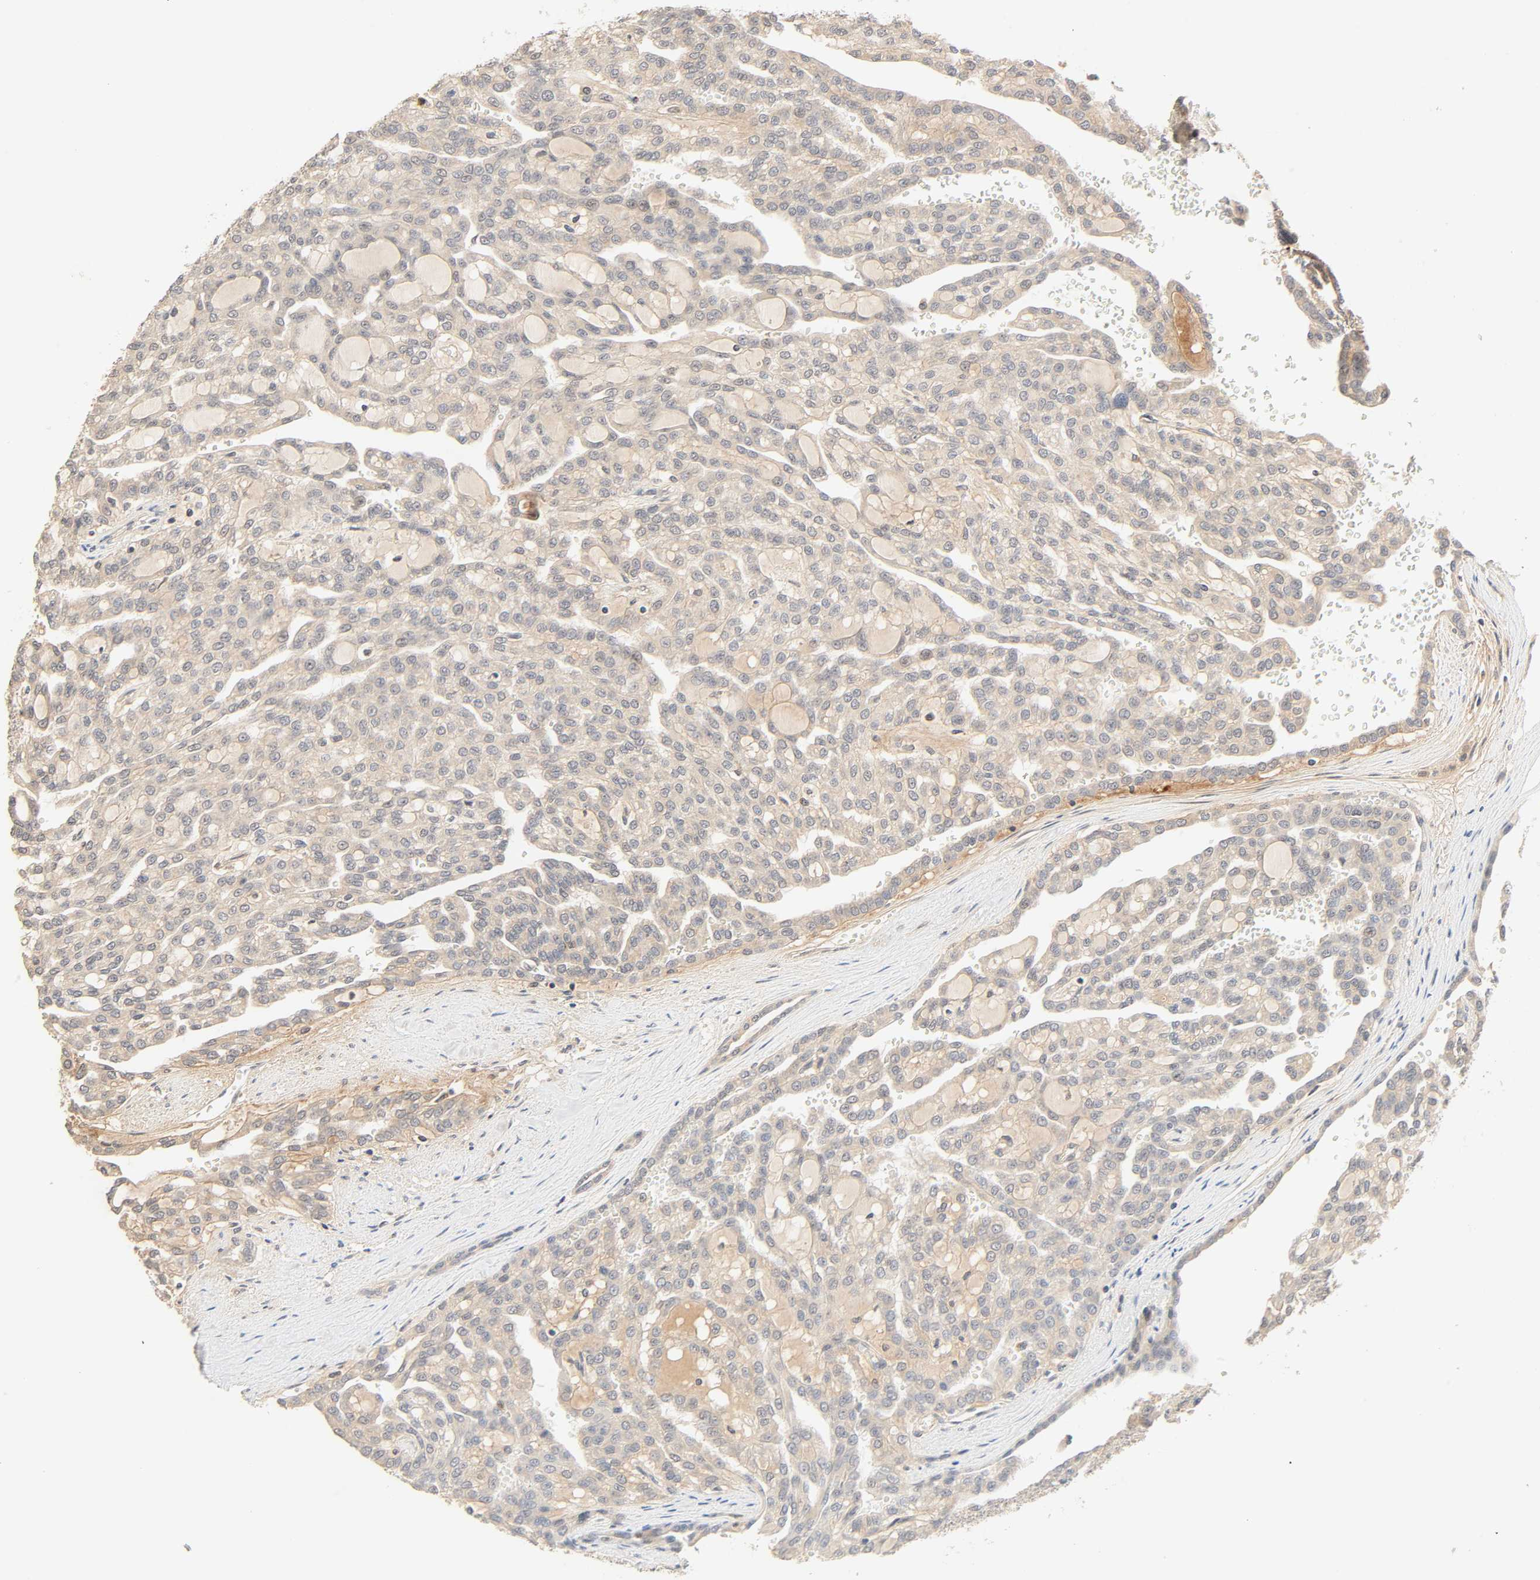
{"staining": {"intensity": "weak", "quantity": "<25%", "location": "cytoplasmic/membranous"}, "tissue": "renal cancer", "cell_type": "Tumor cells", "image_type": "cancer", "snomed": [{"axis": "morphology", "description": "Adenocarcinoma, NOS"}, {"axis": "topography", "description": "Kidney"}], "caption": "DAB (3,3'-diaminobenzidine) immunohistochemical staining of human renal adenocarcinoma reveals no significant positivity in tumor cells. (Brightfield microscopy of DAB immunohistochemistry at high magnification).", "gene": "CACNA1G", "patient": {"sex": "male", "age": 63}}